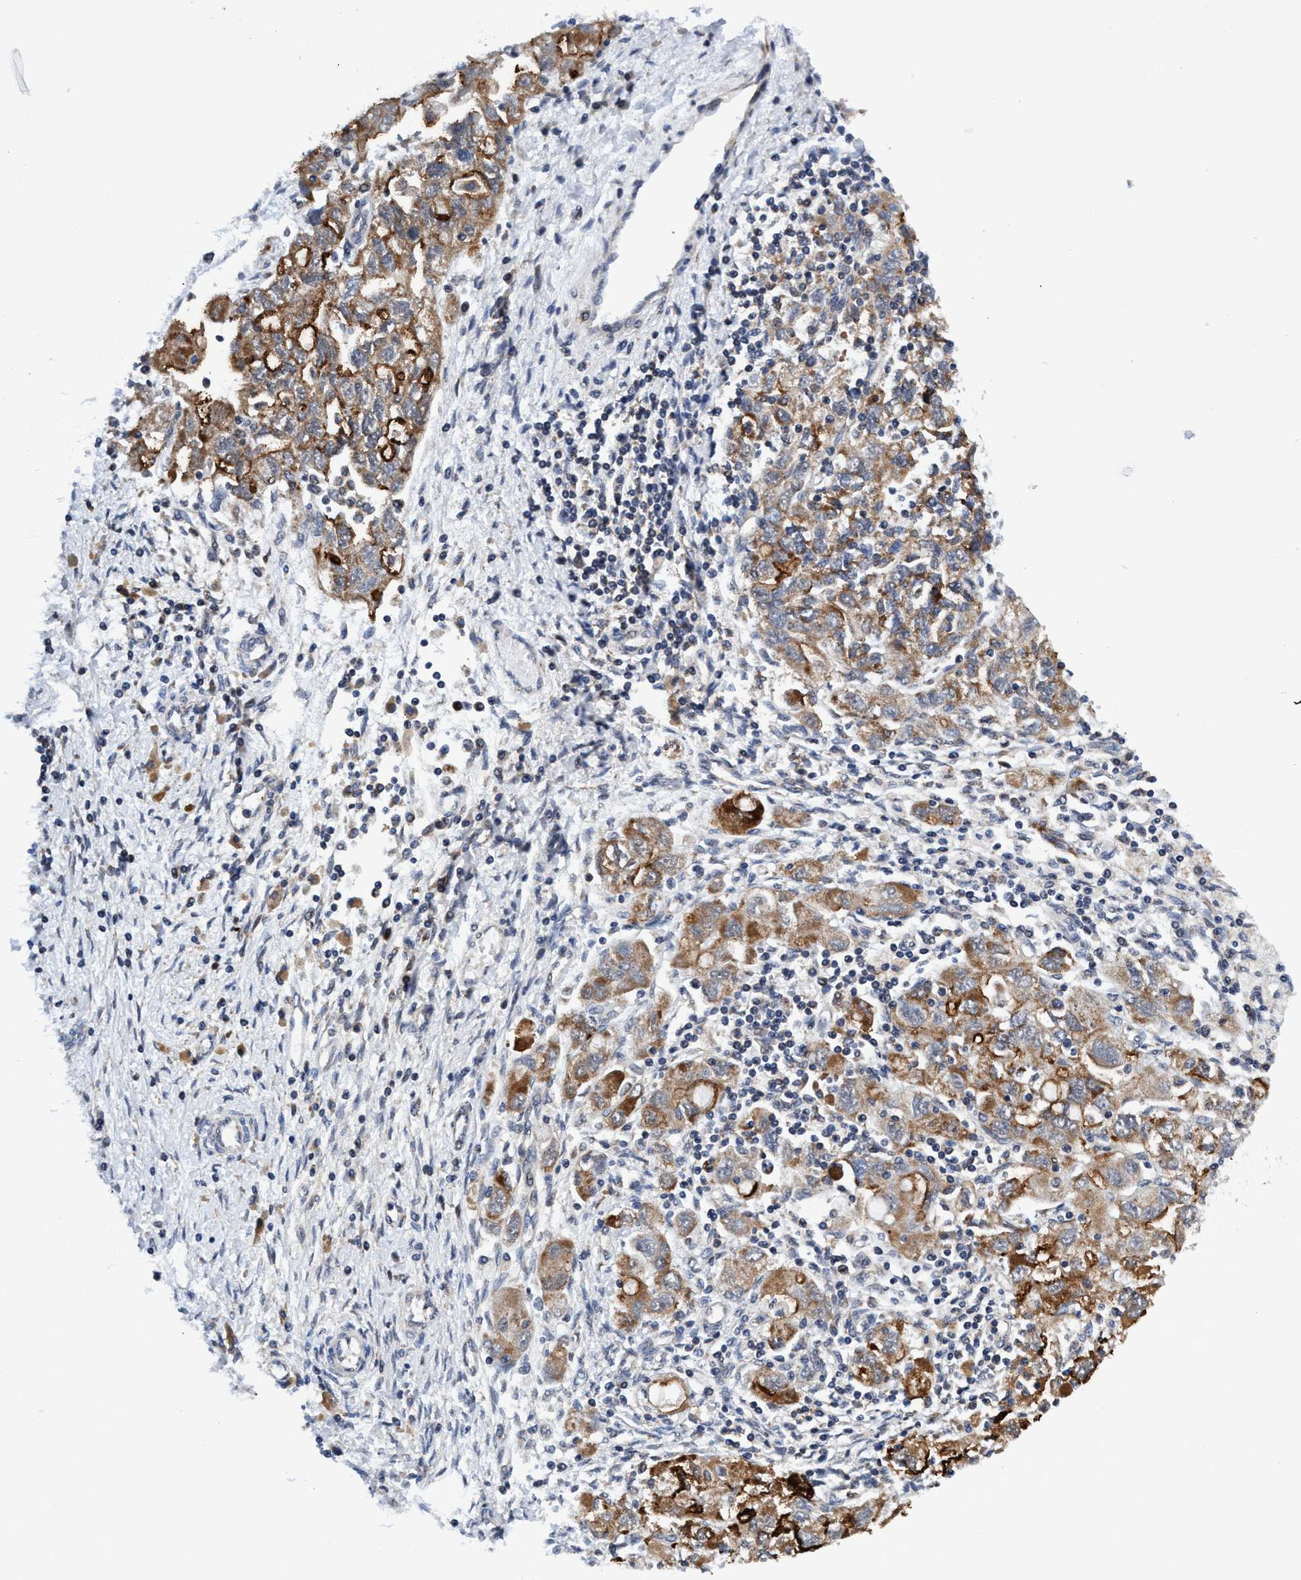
{"staining": {"intensity": "moderate", "quantity": ">75%", "location": "cytoplasmic/membranous"}, "tissue": "ovarian cancer", "cell_type": "Tumor cells", "image_type": "cancer", "snomed": [{"axis": "morphology", "description": "Carcinoma, NOS"}, {"axis": "morphology", "description": "Cystadenocarcinoma, serous, NOS"}, {"axis": "topography", "description": "Ovary"}], "caption": "Human carcinoma (ovarian) stained with a brown dye demonstrates moderate cytoplasmic/membranous positive positivity in approximately >75% of tumor cells.", "gene": "AGAP2", "patient": {"sex": "female", "age": 69}}